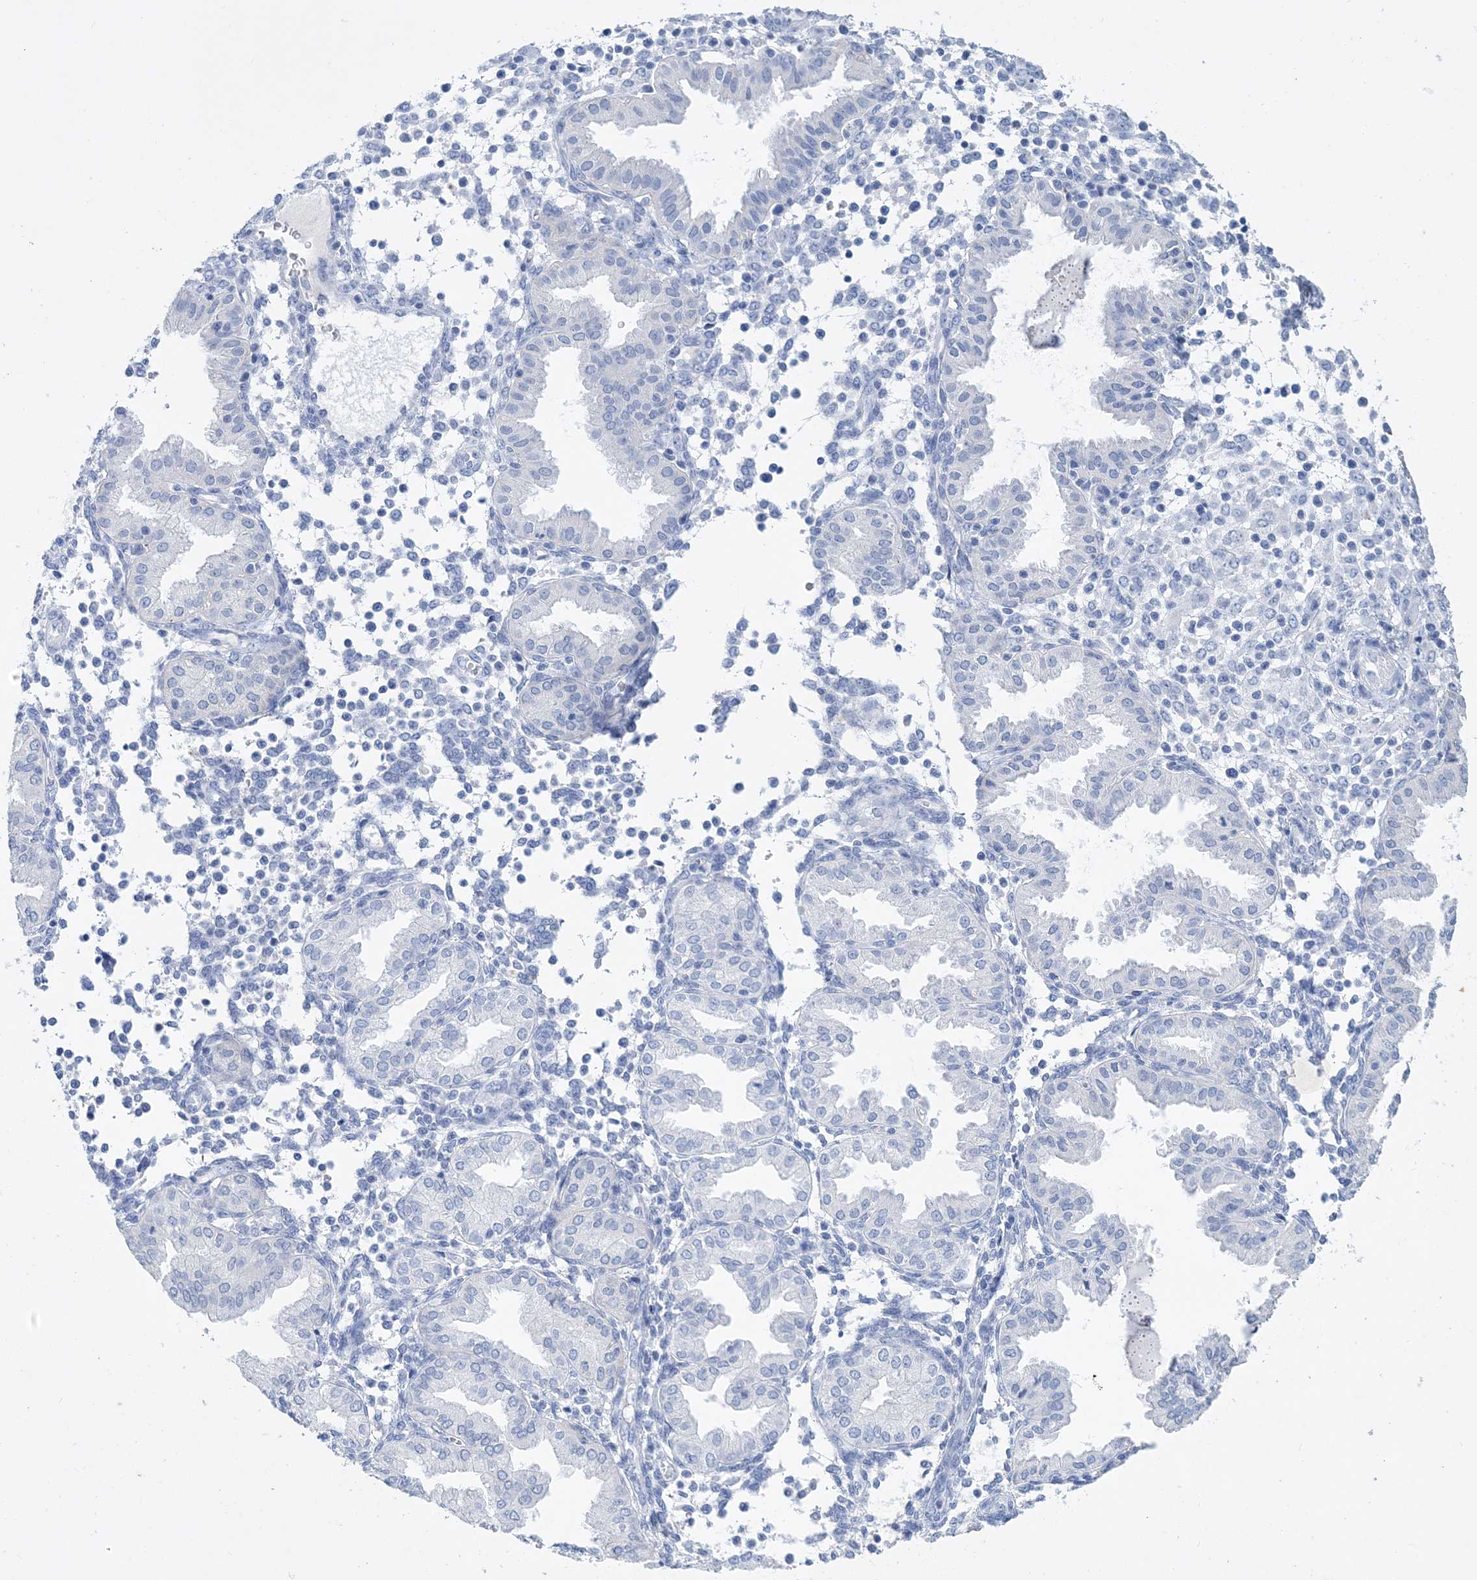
{"staining": {"intensity": "negative", "quantity": "none", "location": "none"}, "tissue": "endometrium", "cell_type": "Cells in endometrial stroma", "image_type": "normal", "snomed": [{"axis": "morphology", "description": "Normal tissue, NOS"}, {"axis": "topography", "description": "Endometrium"}], "caption": "Cells in endometrial stroma are negative for protein expression in unremarkable human endometrium.", "gene": "COPS8", "patient": {"sex": "female", "age": 53}}